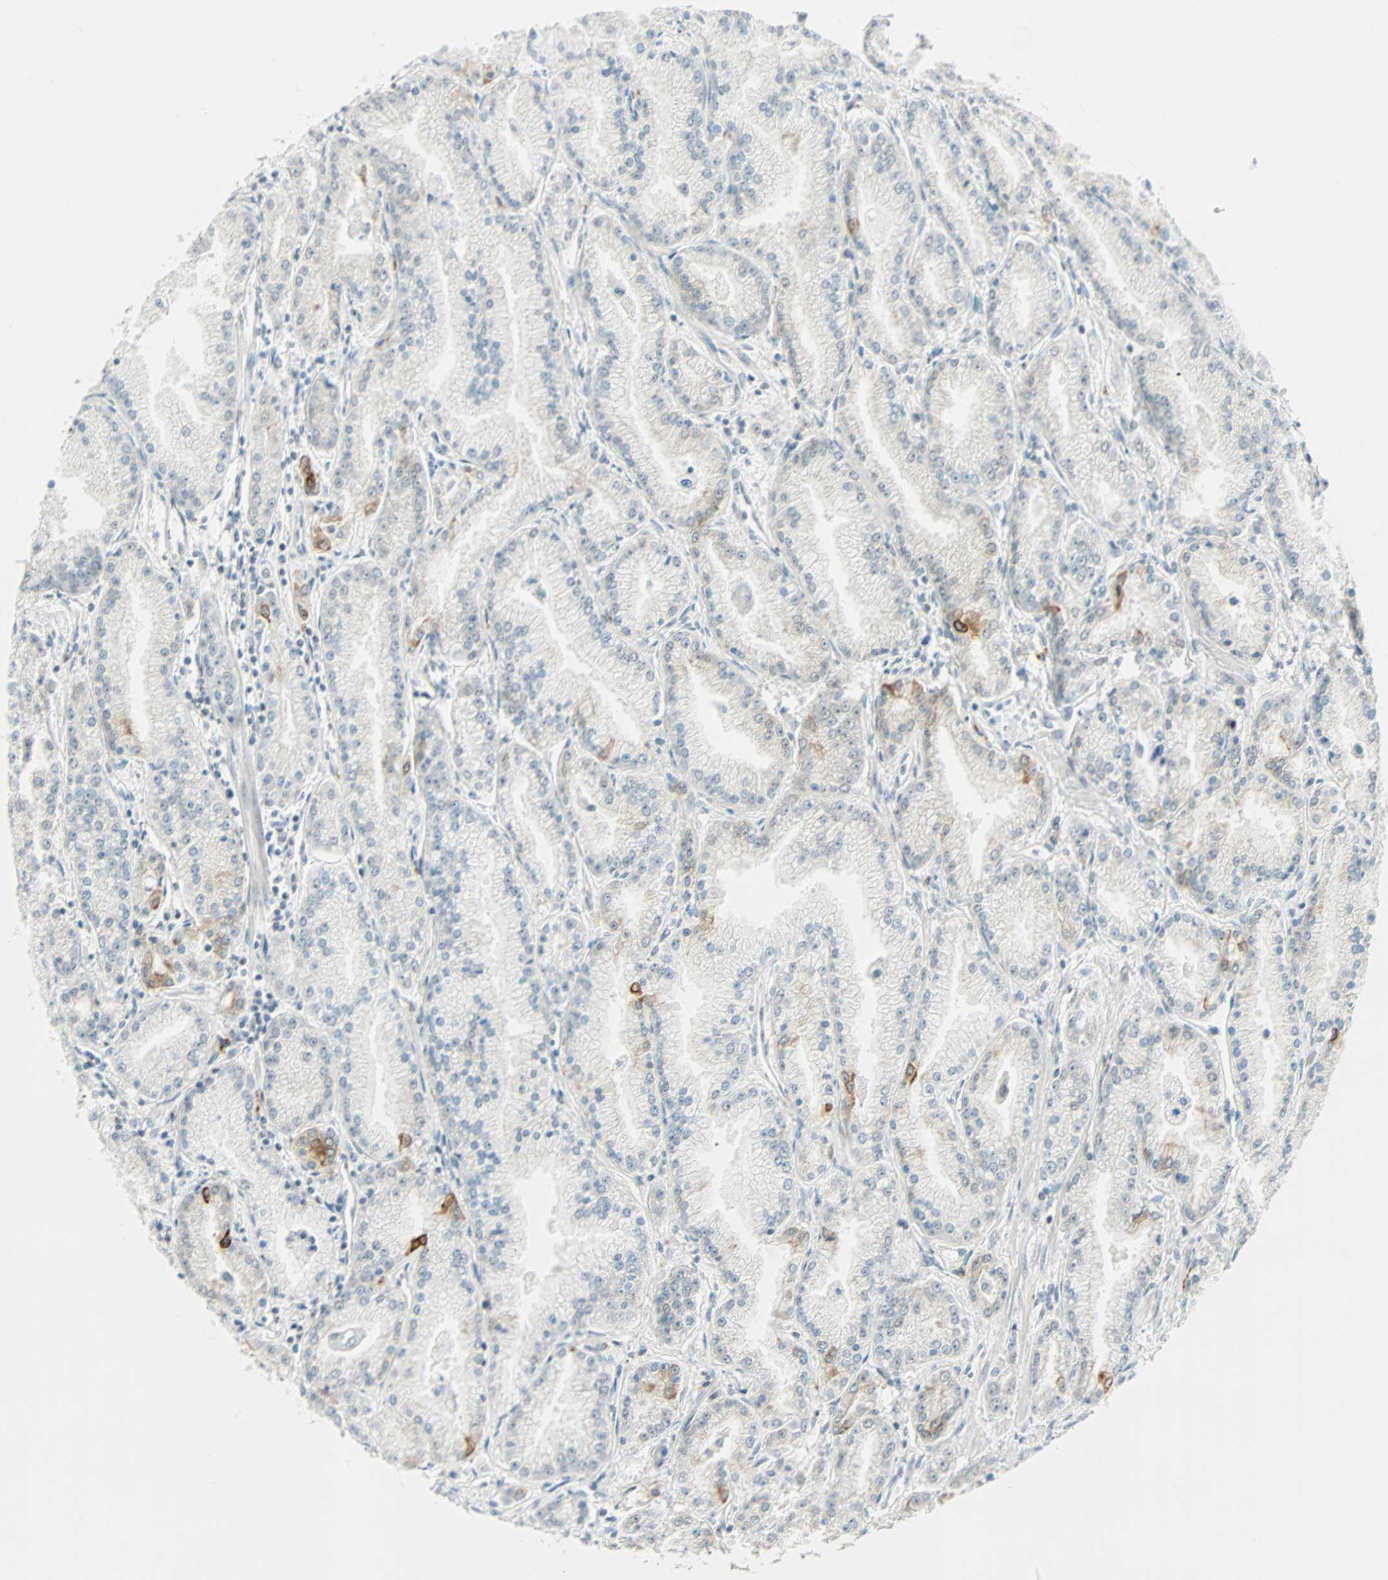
{"staining": {"intensity": "strong", "quantity": "<25%", "location": "cytoplasmic/membranous"}, "tissue": "prostate cancer", "cell_type": "Tumor cells", "image_type": "cancer", "snomed": [{"axis": "morphology", "description": "Adenocarcinoma, High grade"}, {"axis": "topography", "description": "Prostate"}], "caption": "This image reveals immunohistochemistry staining of prostate cancer (high-grade adenocarcinoma), with medium strong cytoplasmic/membranous positivity in approximately <25% of tumor cells.", "gene": "NELFE", "patient": {"sex": "male", "age": 61}}